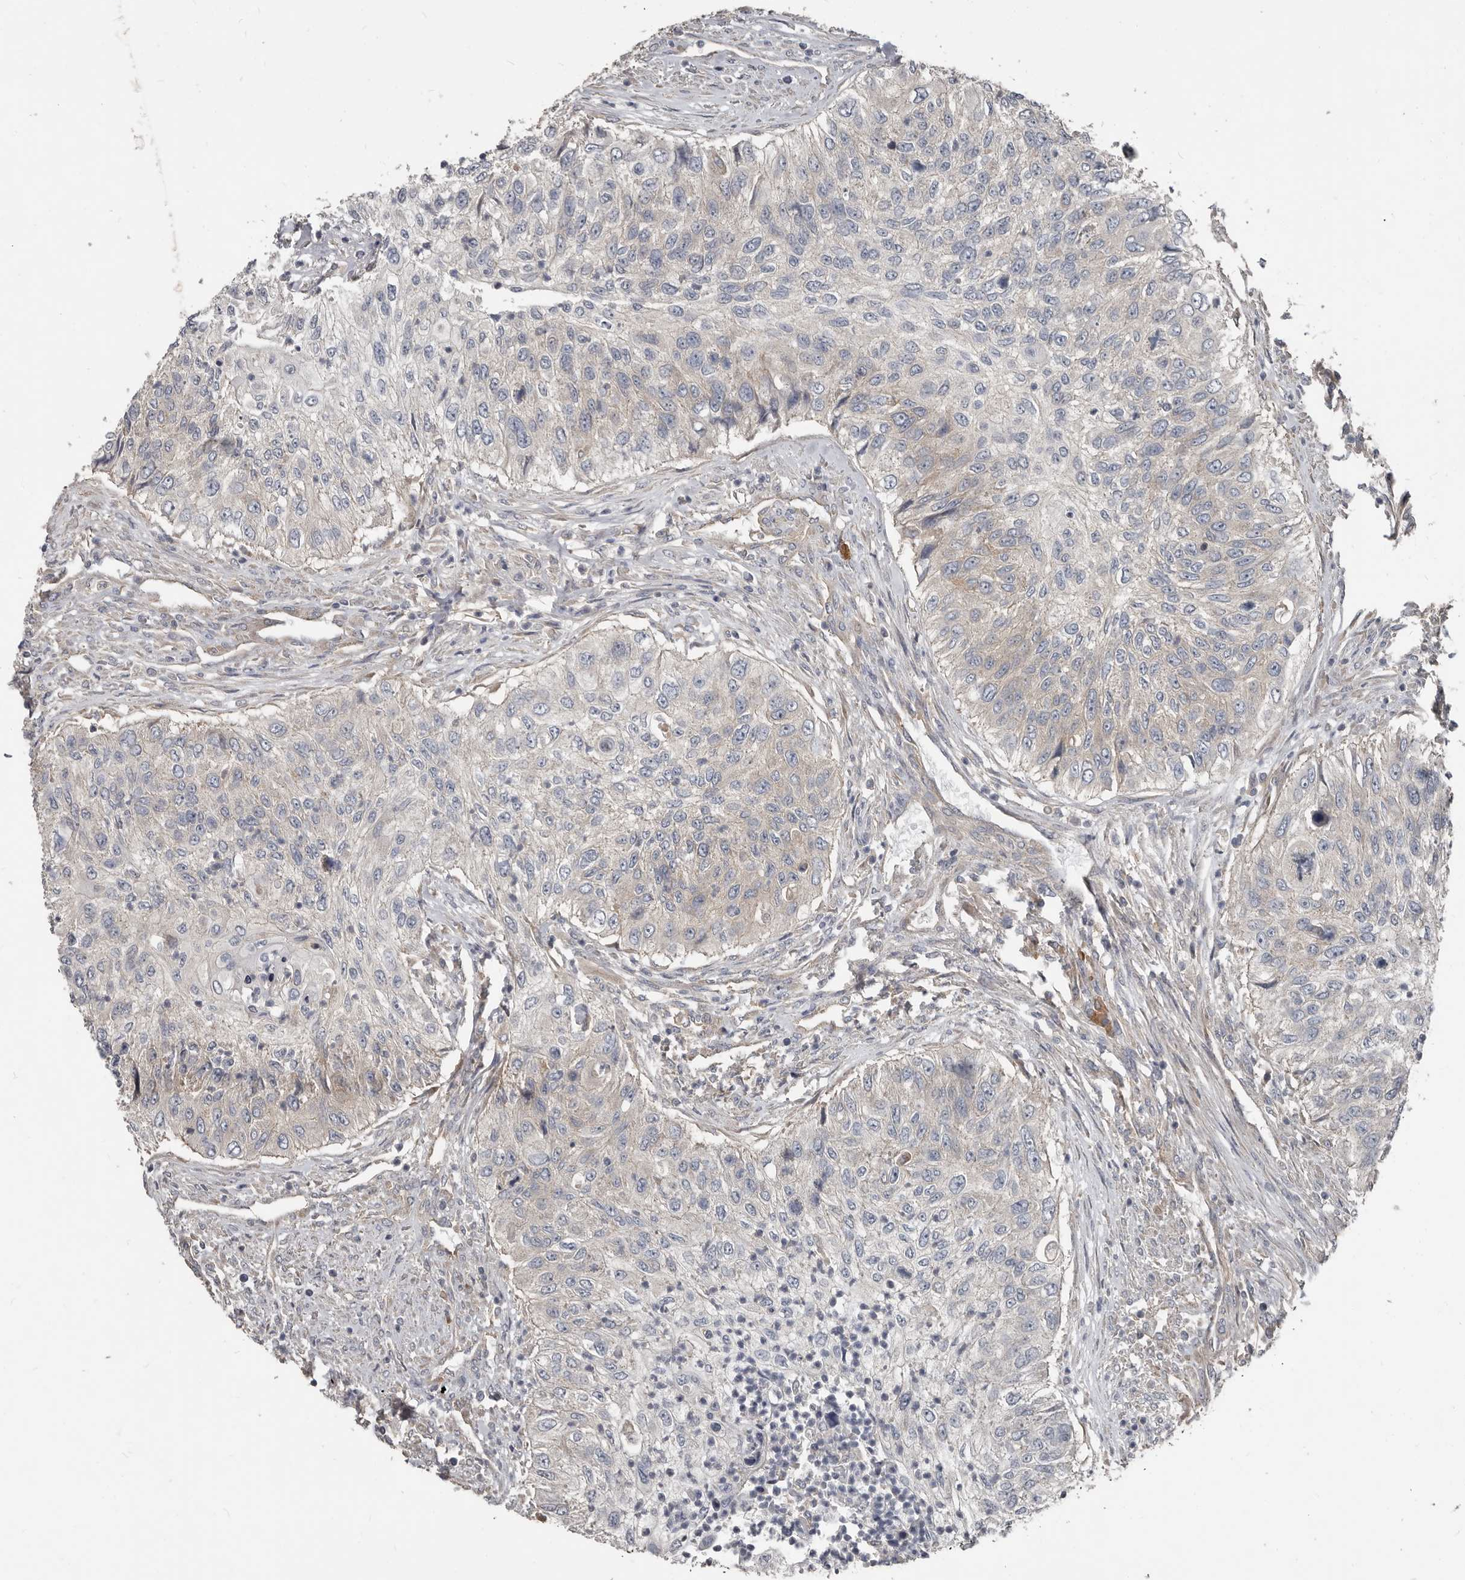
{"staining": {"intensity": "negative", "quantity": "none", "location": "none"}, "tissue": "urothelial cancer", "cell_type": "Tumor cells", "image_type": "cancer", "snomed": [{"axis": "morphology", "description": "Urothelial carcinoma, High grade"}, {"axis": "topography", "description": "Urinary bladder"}], "caption": "Immunohistochemistry of urothelial cancer demonstrates no expression in tumor cells.", "gene": "AKNAD1", "patient": {"sex": "female", "age": 60}}